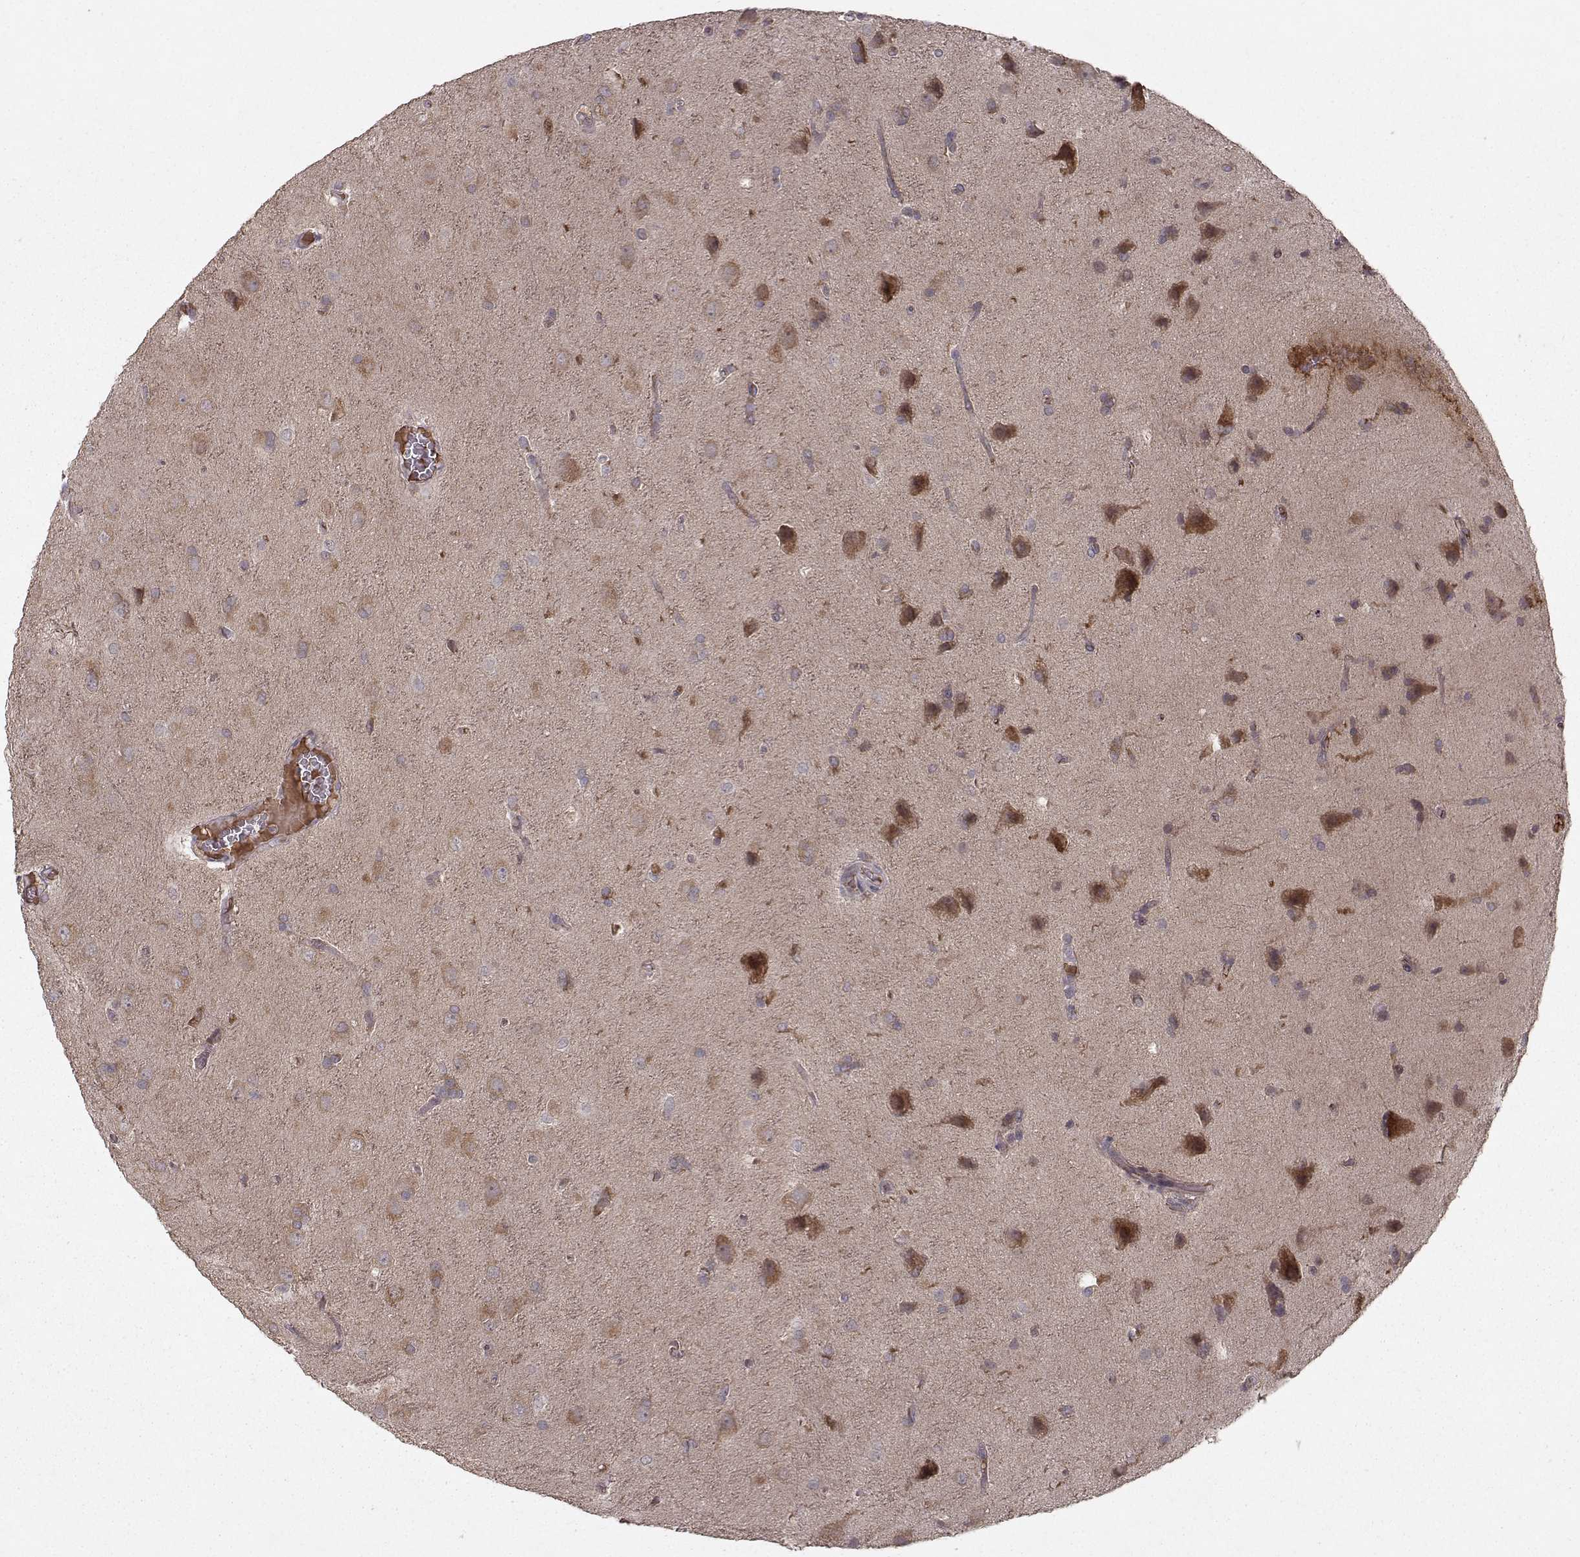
{"staining": {"intensity": "negative", "quantity": "none", "location": "none"}, "tissue": "glioma", "cell_type": "Tumor cells", "image_type": "cancer", "snomed": [{"axis": "morphology", "description": "Glioma, malignant, Low grade"}, {"axis": "topography", "description": "Brain"}], "caption": "This is an immunohistochemistry (IHC) photomicrograph of human malignant glioma (low-grade). There is no expression in tumor cells.", "gene": "WNT6", "patient": {"sex": "male", "age": 58}}